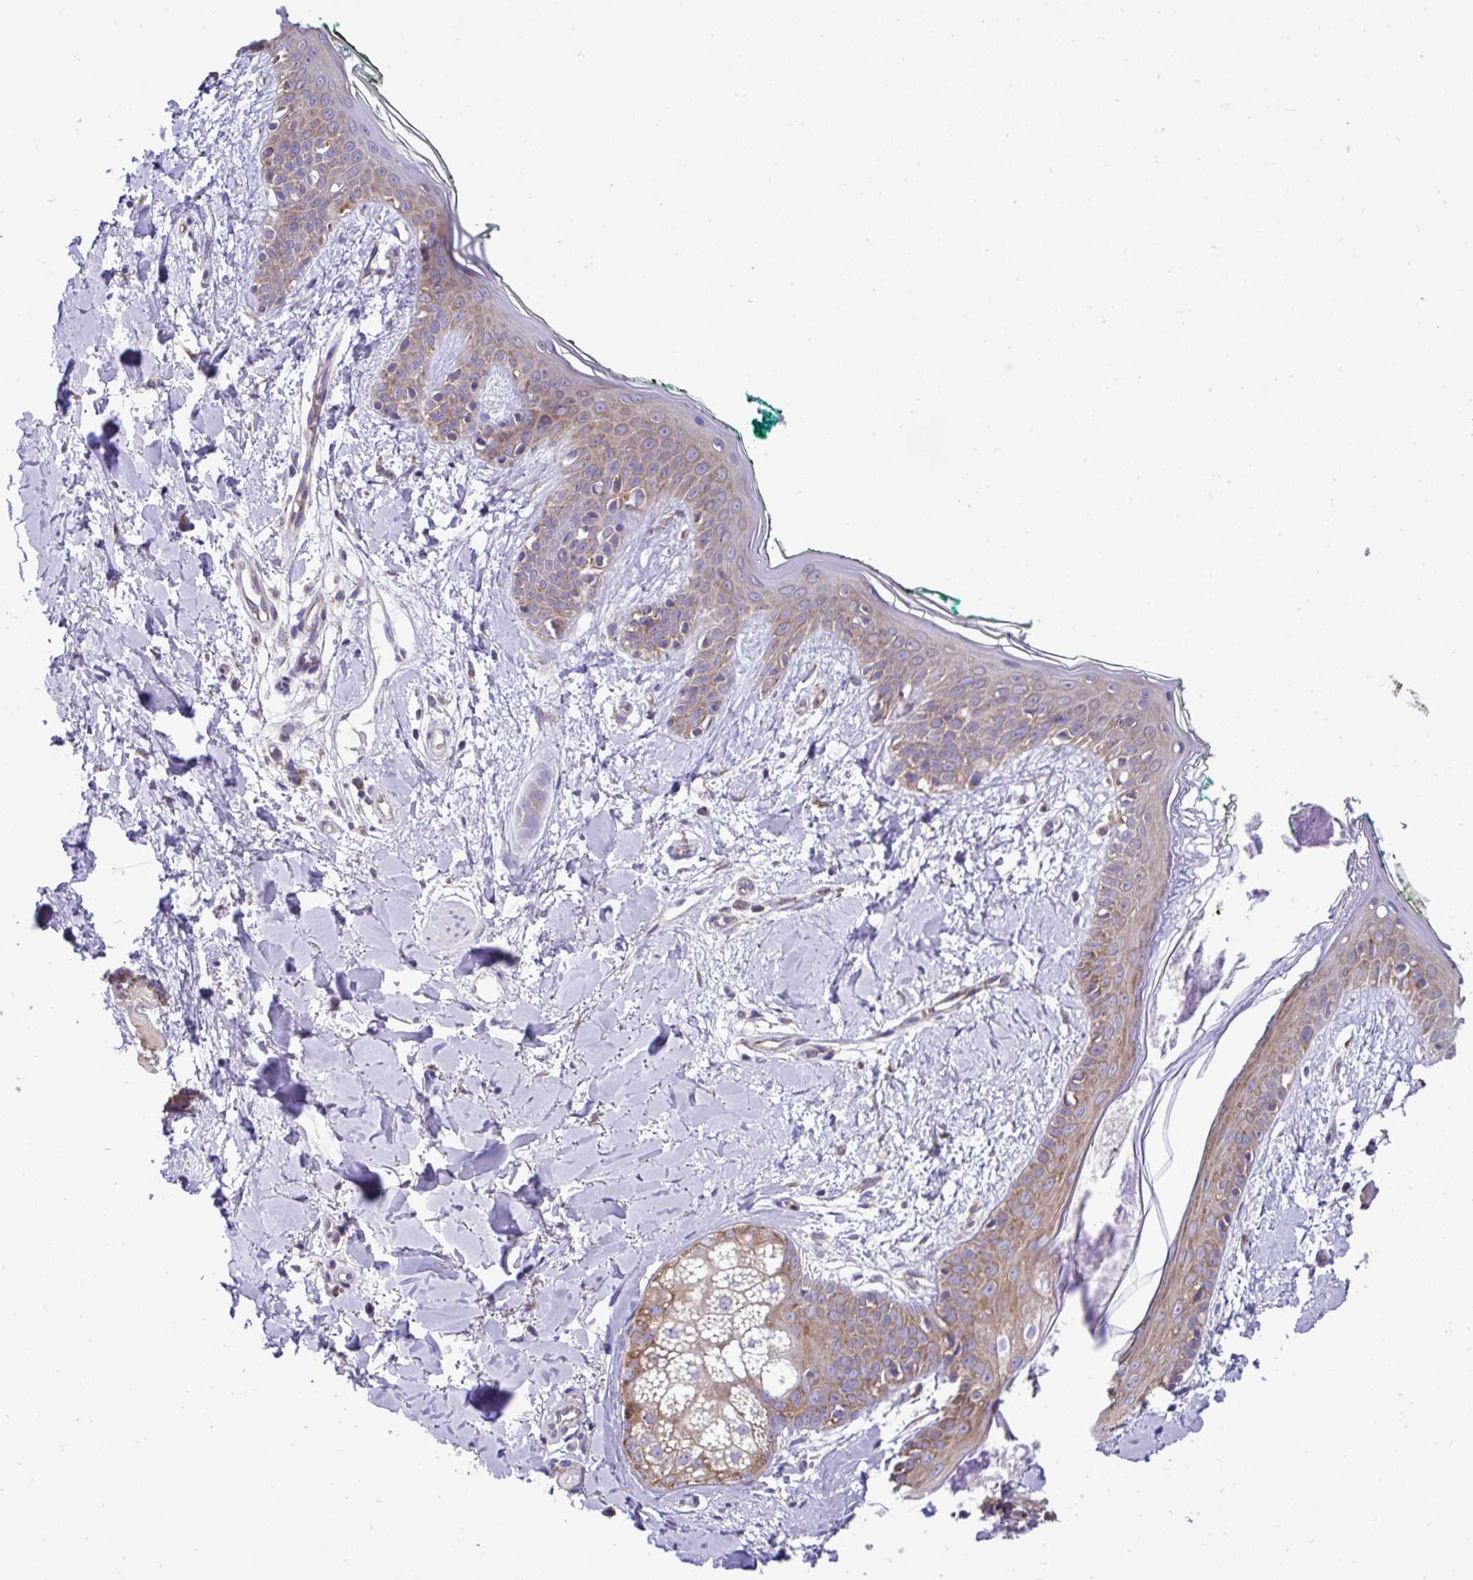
{"staining": {"intensity": "negative", "quantity": "none", "location": "none"}, "tissue": "skin", "cell_type": "Fibroblasts", "image_type": "normal", "snomed": [{"axis": "morphology", "description": "Normal tissue, NOS"}, {"axis": "topography", "description": "Skin"}], "caption": "Fibroblasts show no significant expression in unremarkable skin. (Immunohistochemistry, brightfield microscopy, high magnification).", "gene": "RPL7", "patient": {"sex": "female", "age": 34}}